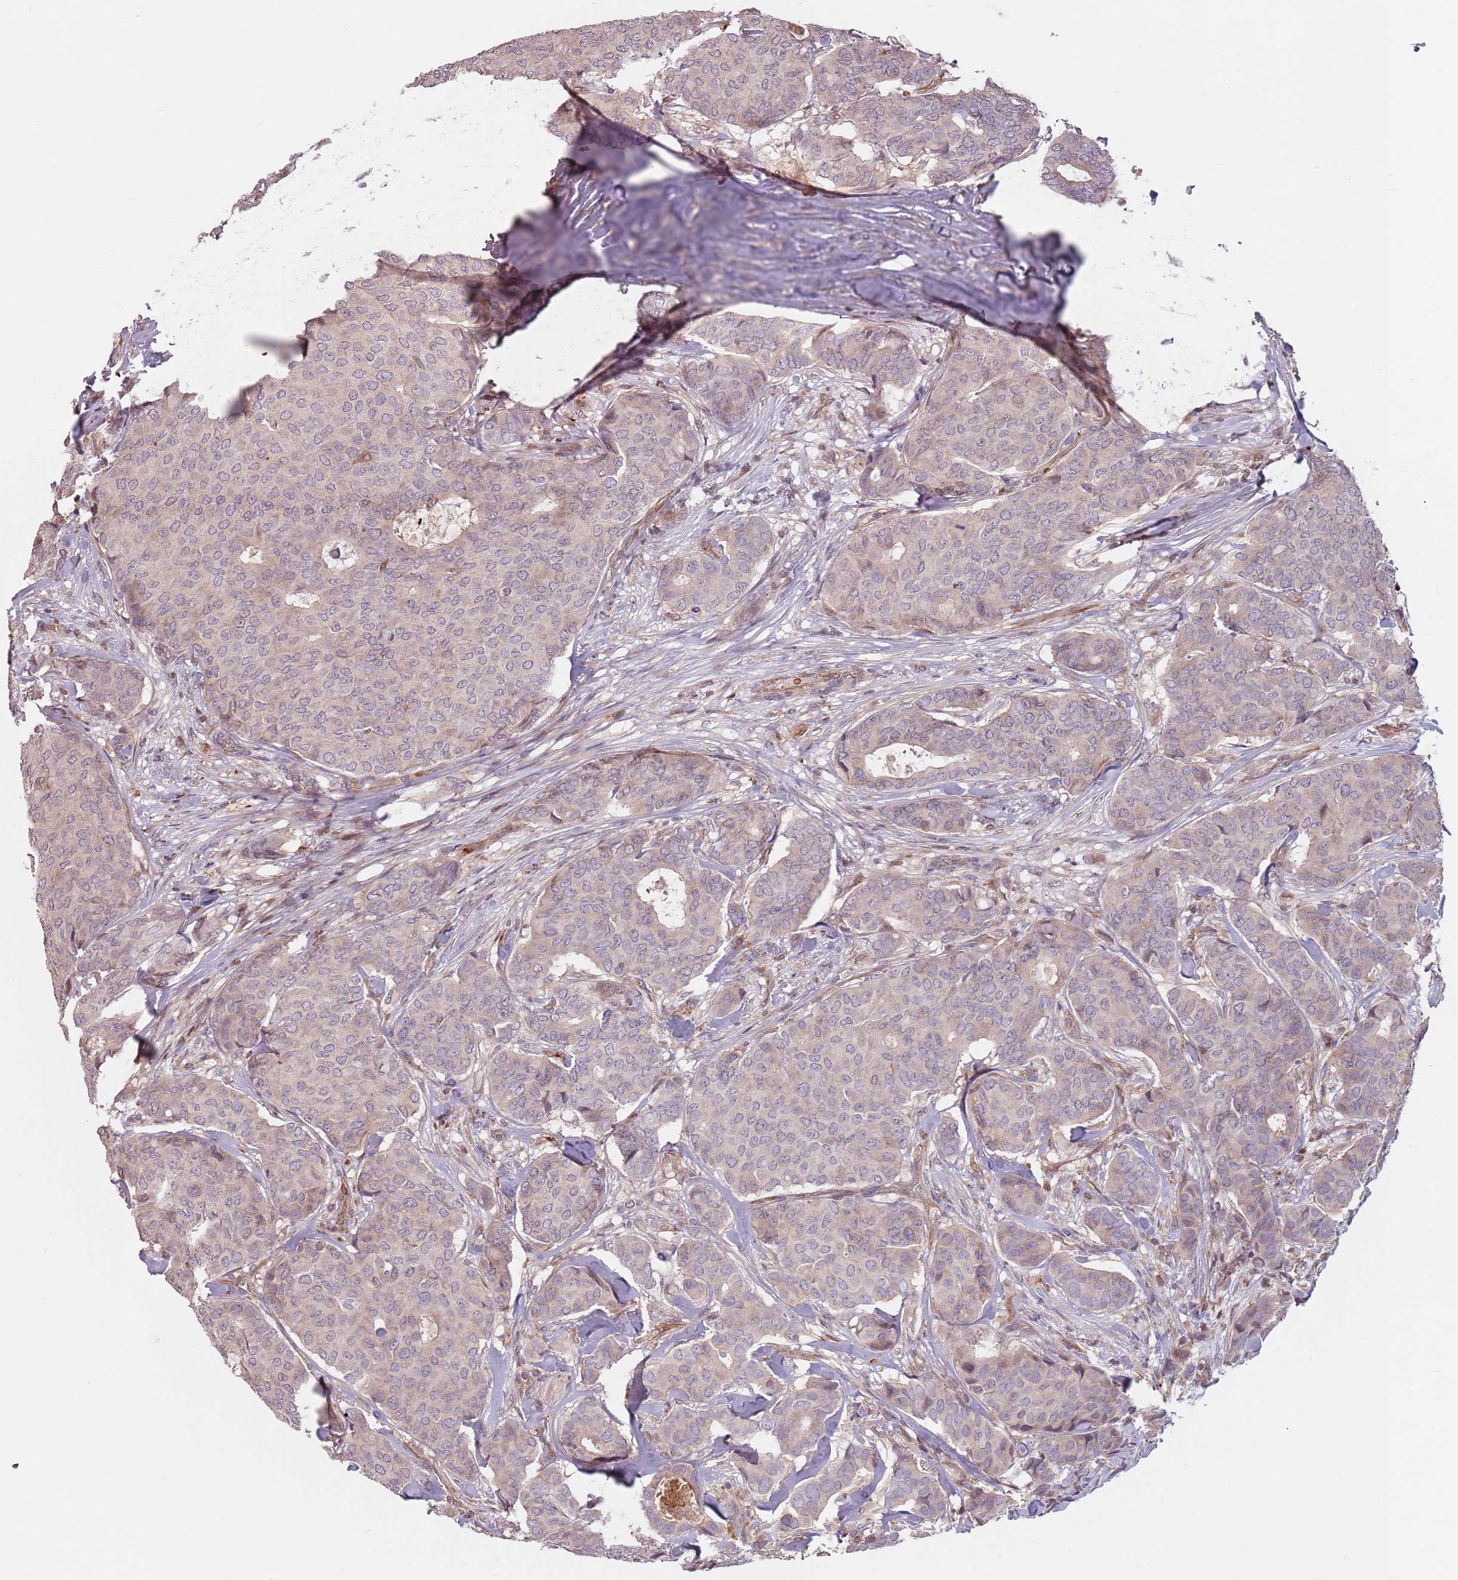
{"staining": {"intensity": "negative", "quantity": "none", "location": "none"}, "tissue": "breast cancer", "cell_type": "Tumor cells", "image_type": "cancer", "snomed": [{"axis": "morphology", "description": "Duct carcinoma"}, {"axis": "topography", "description": "Breast"}], "caption": "Micrograph shows no significant protein positivity in tumor cells of breast cancer.", "gene": "GPR180", "patient": {"sex": "female", "age": 75}}